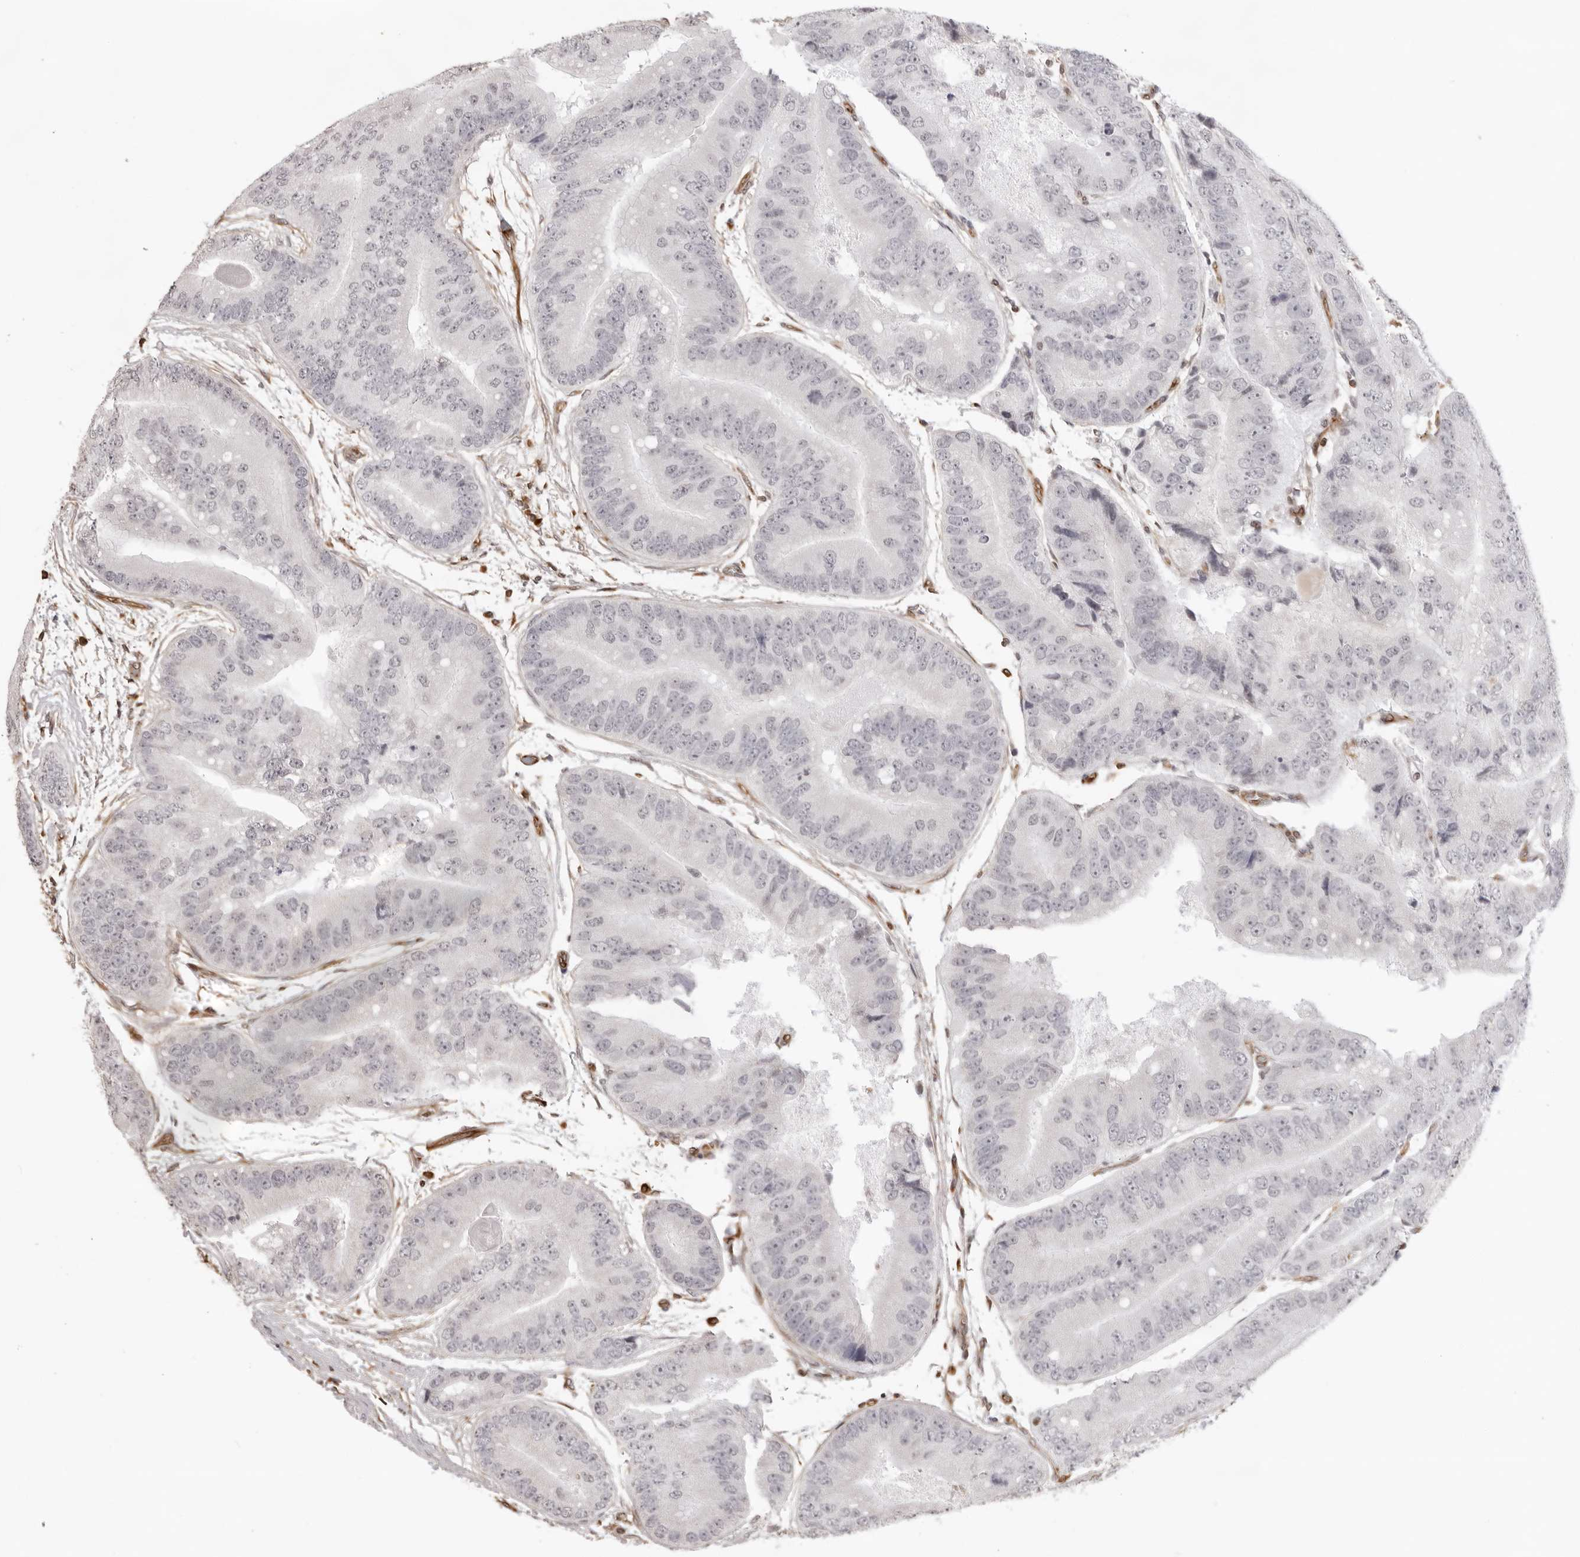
{"staining": {"intensity": "negative", "quantity": "none", "location": "none"}, "tissue": "prostate cancer", "cell_type": "Tumor cells", "image_type": "cancer", "snomed": [{"axis": "morphology", "description": "Adenocarcinoma, High grade"}, {"axis": "topography", "description": "Prostate"}], "caption": "High power microscopy micrograph of an immunohistochemistry (IHC) photomicrograph of prostate cancer (adenocarcinoma (high-grade)), revealing no significant expression in tumor cells. (DAB (3,3'-diaminobenzidine) immunohistochemistry (IHC) visualized using brightfield microscopy, high magnification).", "gene": "DYNLT5", "patient": {"sex": "male", "age": 70}}